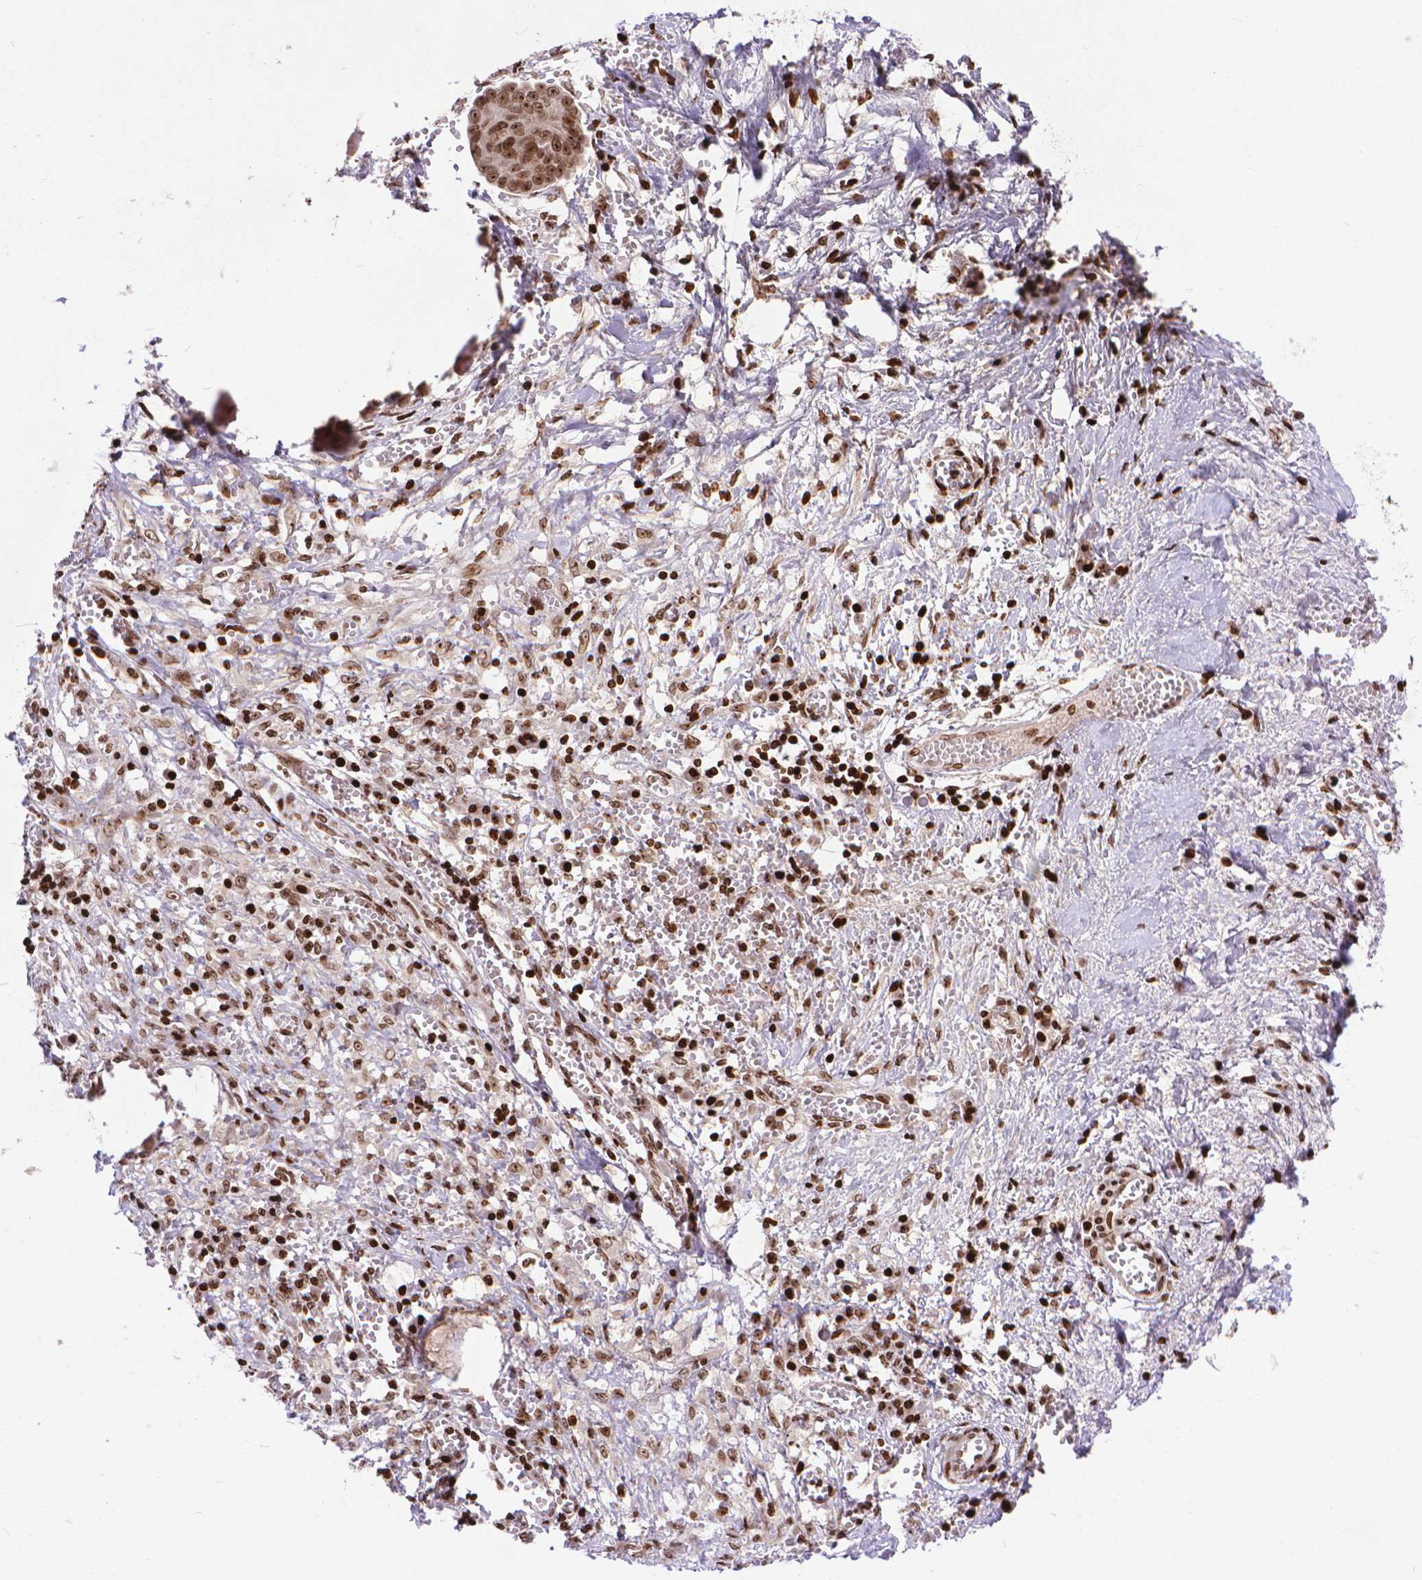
{"staining": {"intensity": "moderate", "quantity": ">75%", "location": "nuclear"}, "tissue": "ovarian cancer", "cell_type": "Tumor cells", "image_type": "cancer", "snomed": [{"axis": "morphology", "description": "Cystadenocarcinoma, serous, NOS"}, {"axis": "topography", "description": "Ovary"}], "caption": "Ovarian serous cystadenocarcinoma tissue shows moderate nuclear expression in about >75% of tumor cells", "gene": "AMER1", "patient": {"sex": "female", "age": 71}}